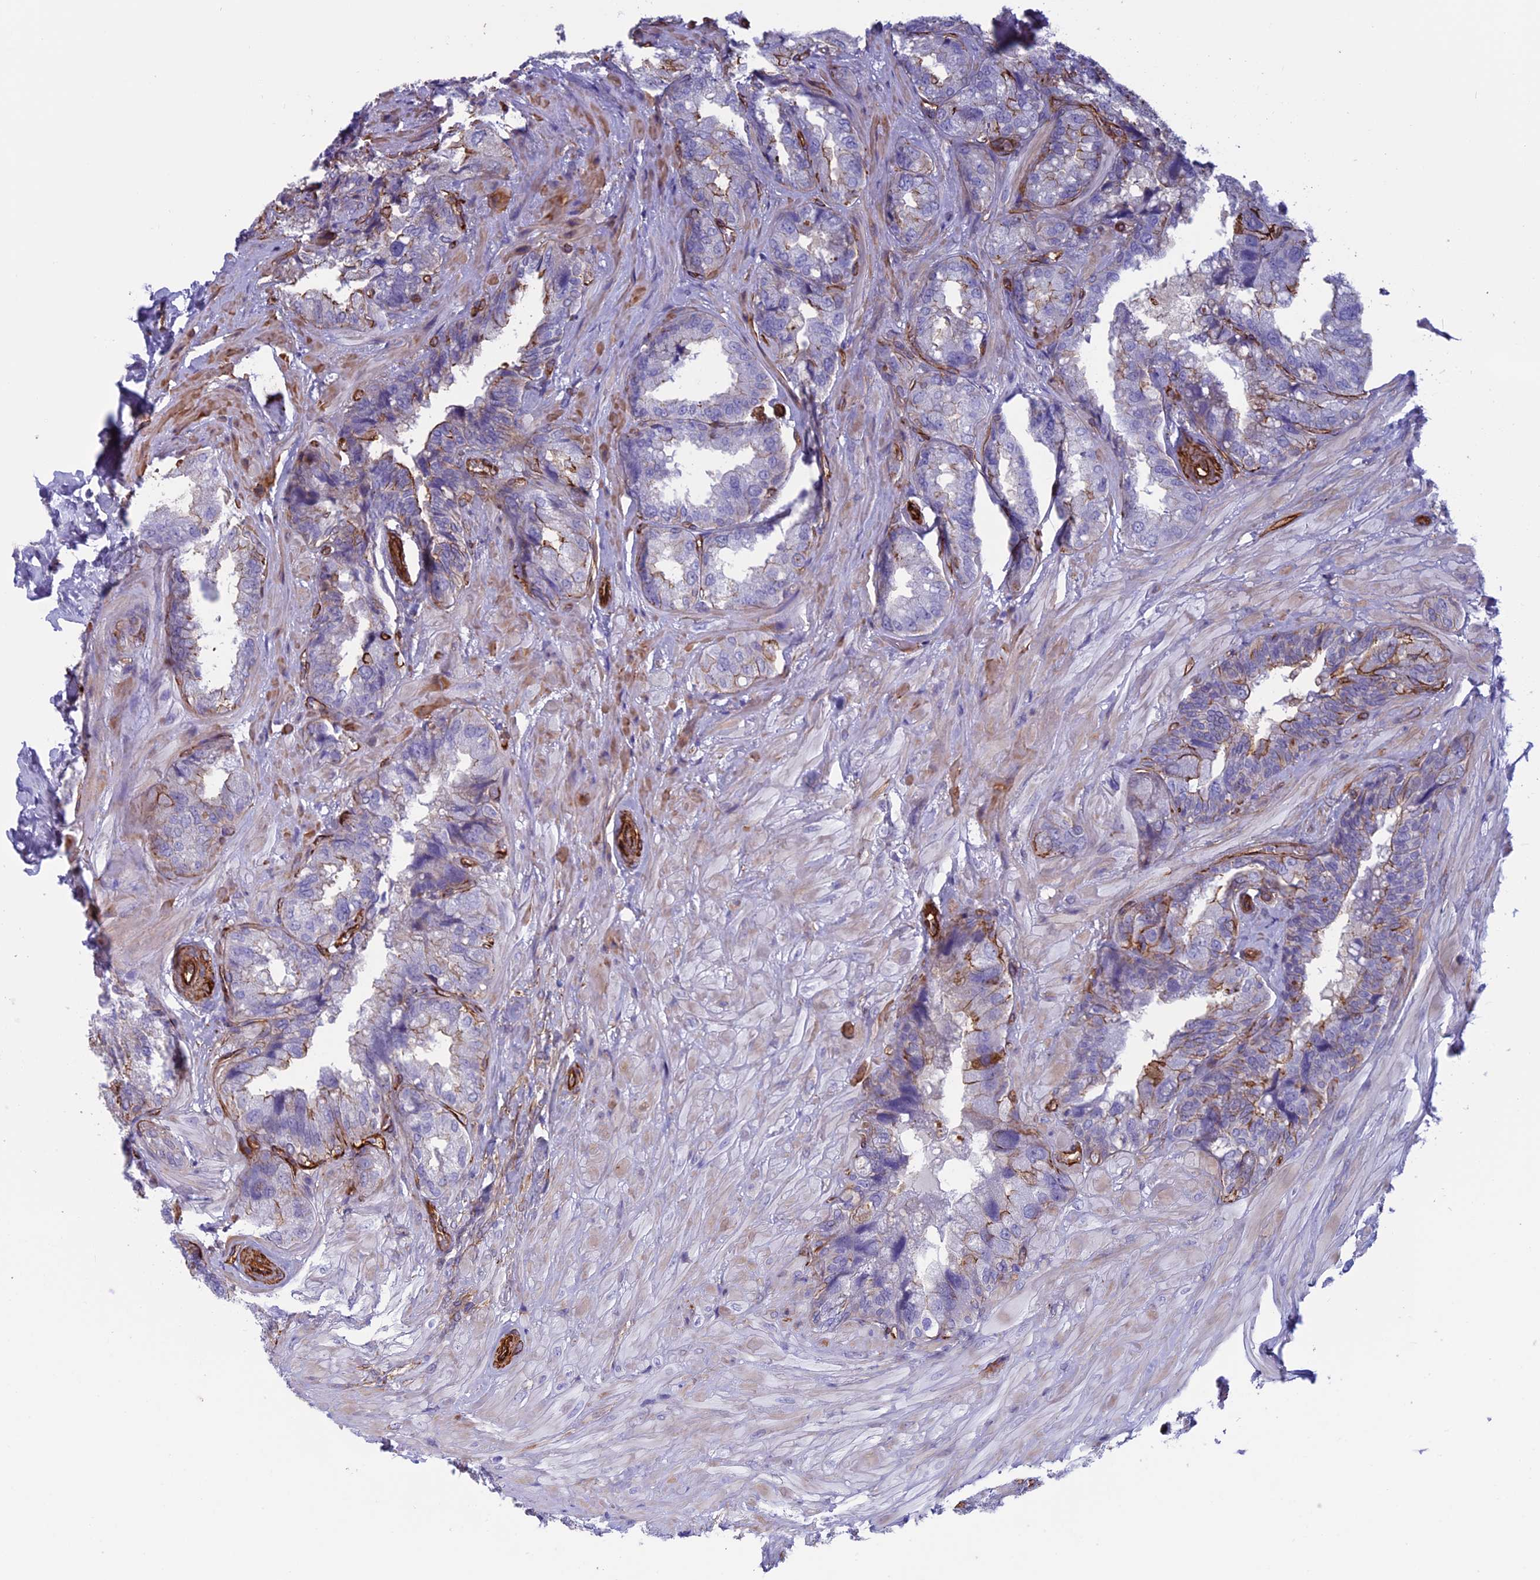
{"staining": {"intensity": "weak", "quantity": "<25%", "location": "cytoplasmic/membranous"}, "tissue": "seminal vesicle", "cell_type": "Glandular cells", "image_type": "normal", "snomed": [{"axis": "morphology", "description": "Normal tissue, NOS"}, {"axis": "topography", "description": "Prostate and seminal vesicle, NOS"}, {"axis": "topography", "description": "Prostate"}, {"axis": "topography", "description": "Seminal veicle"}], "caption": "Seminal vesicle stained for a protein using immunohistochemistry (IHC) displays no positivity glandular cells.", "gene": "ANGPTL2", "patient": {"sex": "male", "age": 67}}